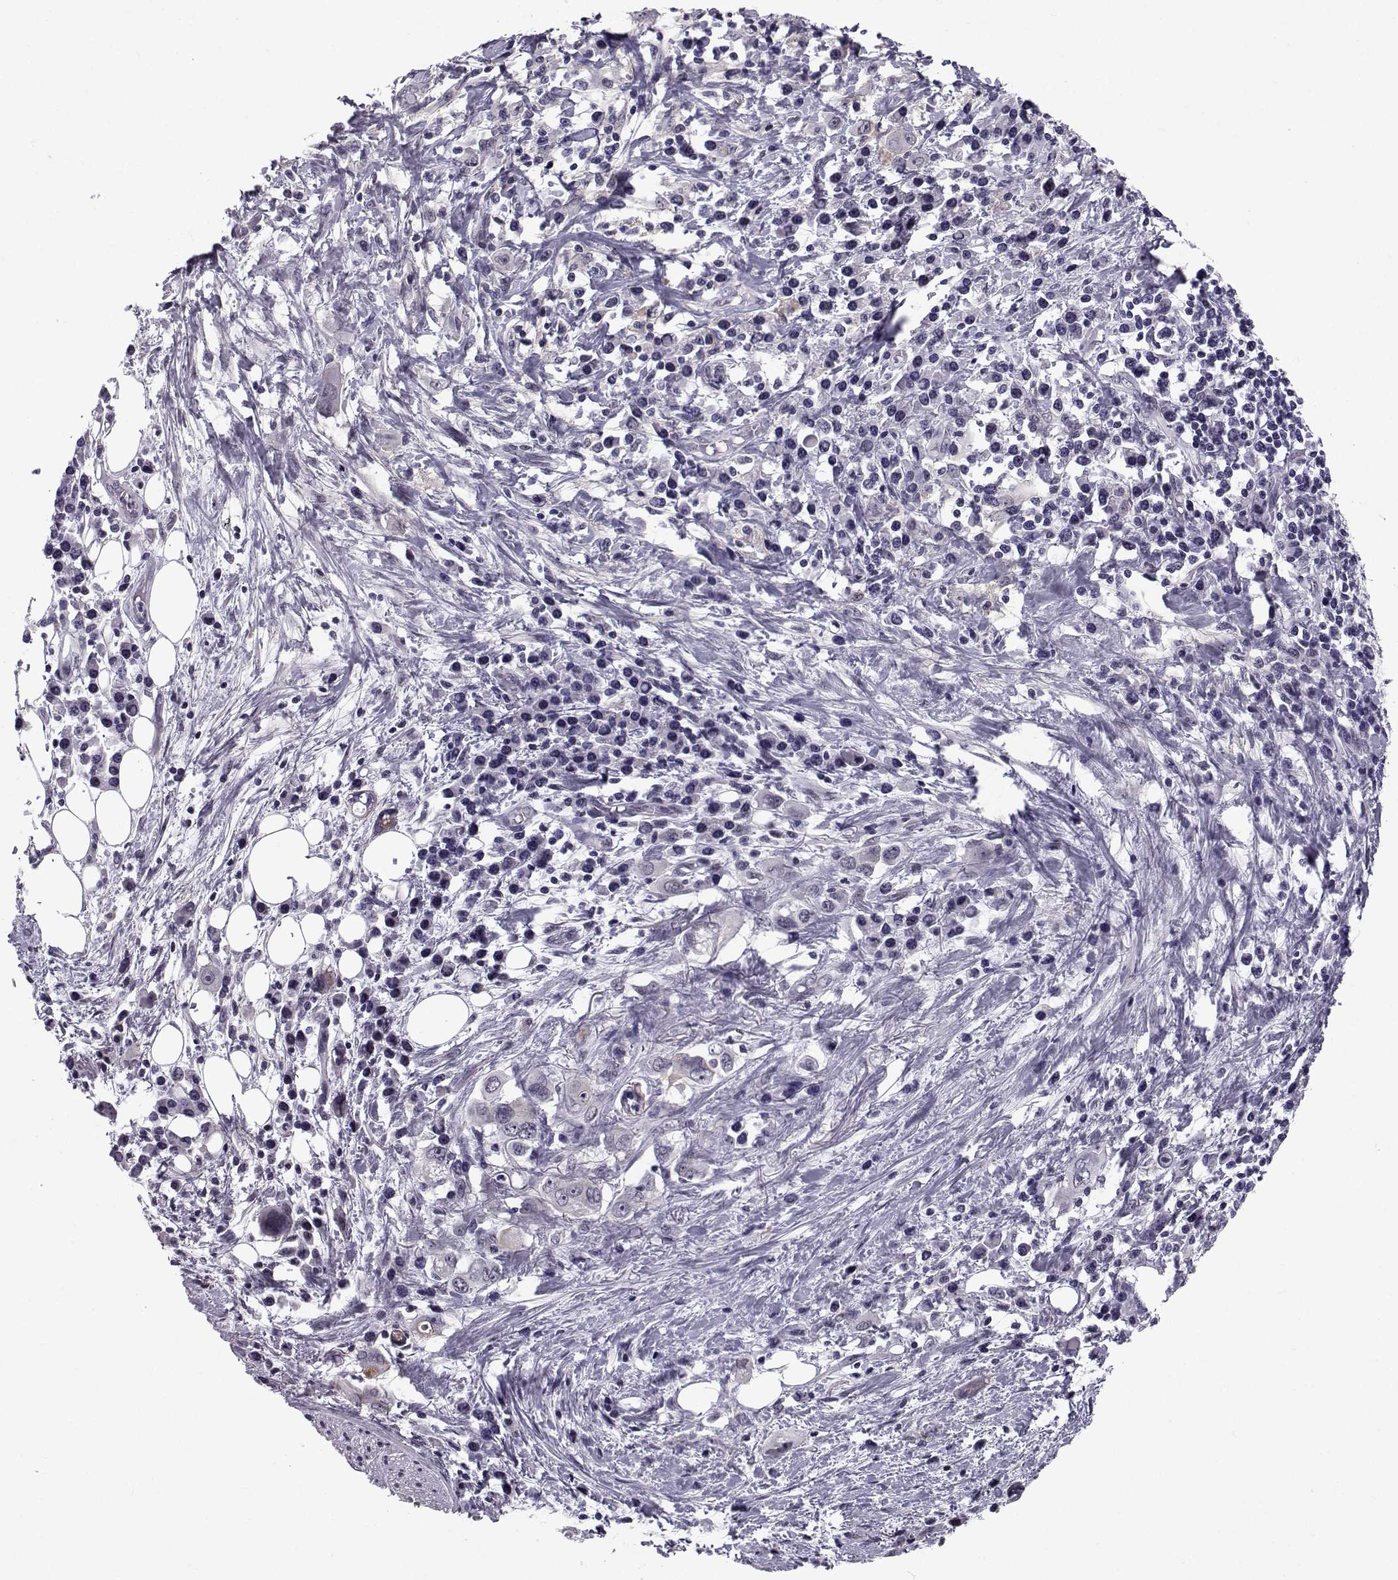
{"staining": {"intensity": "negative", "quantity": "none", "location": "none"}, "tissue": "stomach cancer", "cell_type": "Tumor cells", "image_type": "cancer", "snomed": [{"axis": "morphology", "description": "Adenocarcinoma, NOS"}, {"axis": "topography", "description": "Stomach, upper"}], "caption": "Immunohistochemistry (IHC) image of neoplastic tissue: human stomach cancer (adenocarcinoma) stained with DAB (3,3'-diaminobenzidine) exhibits no significant protein expression in tumor cells.", "gene": "RBM24", "patient": {"sex": "male", "age": 75}}